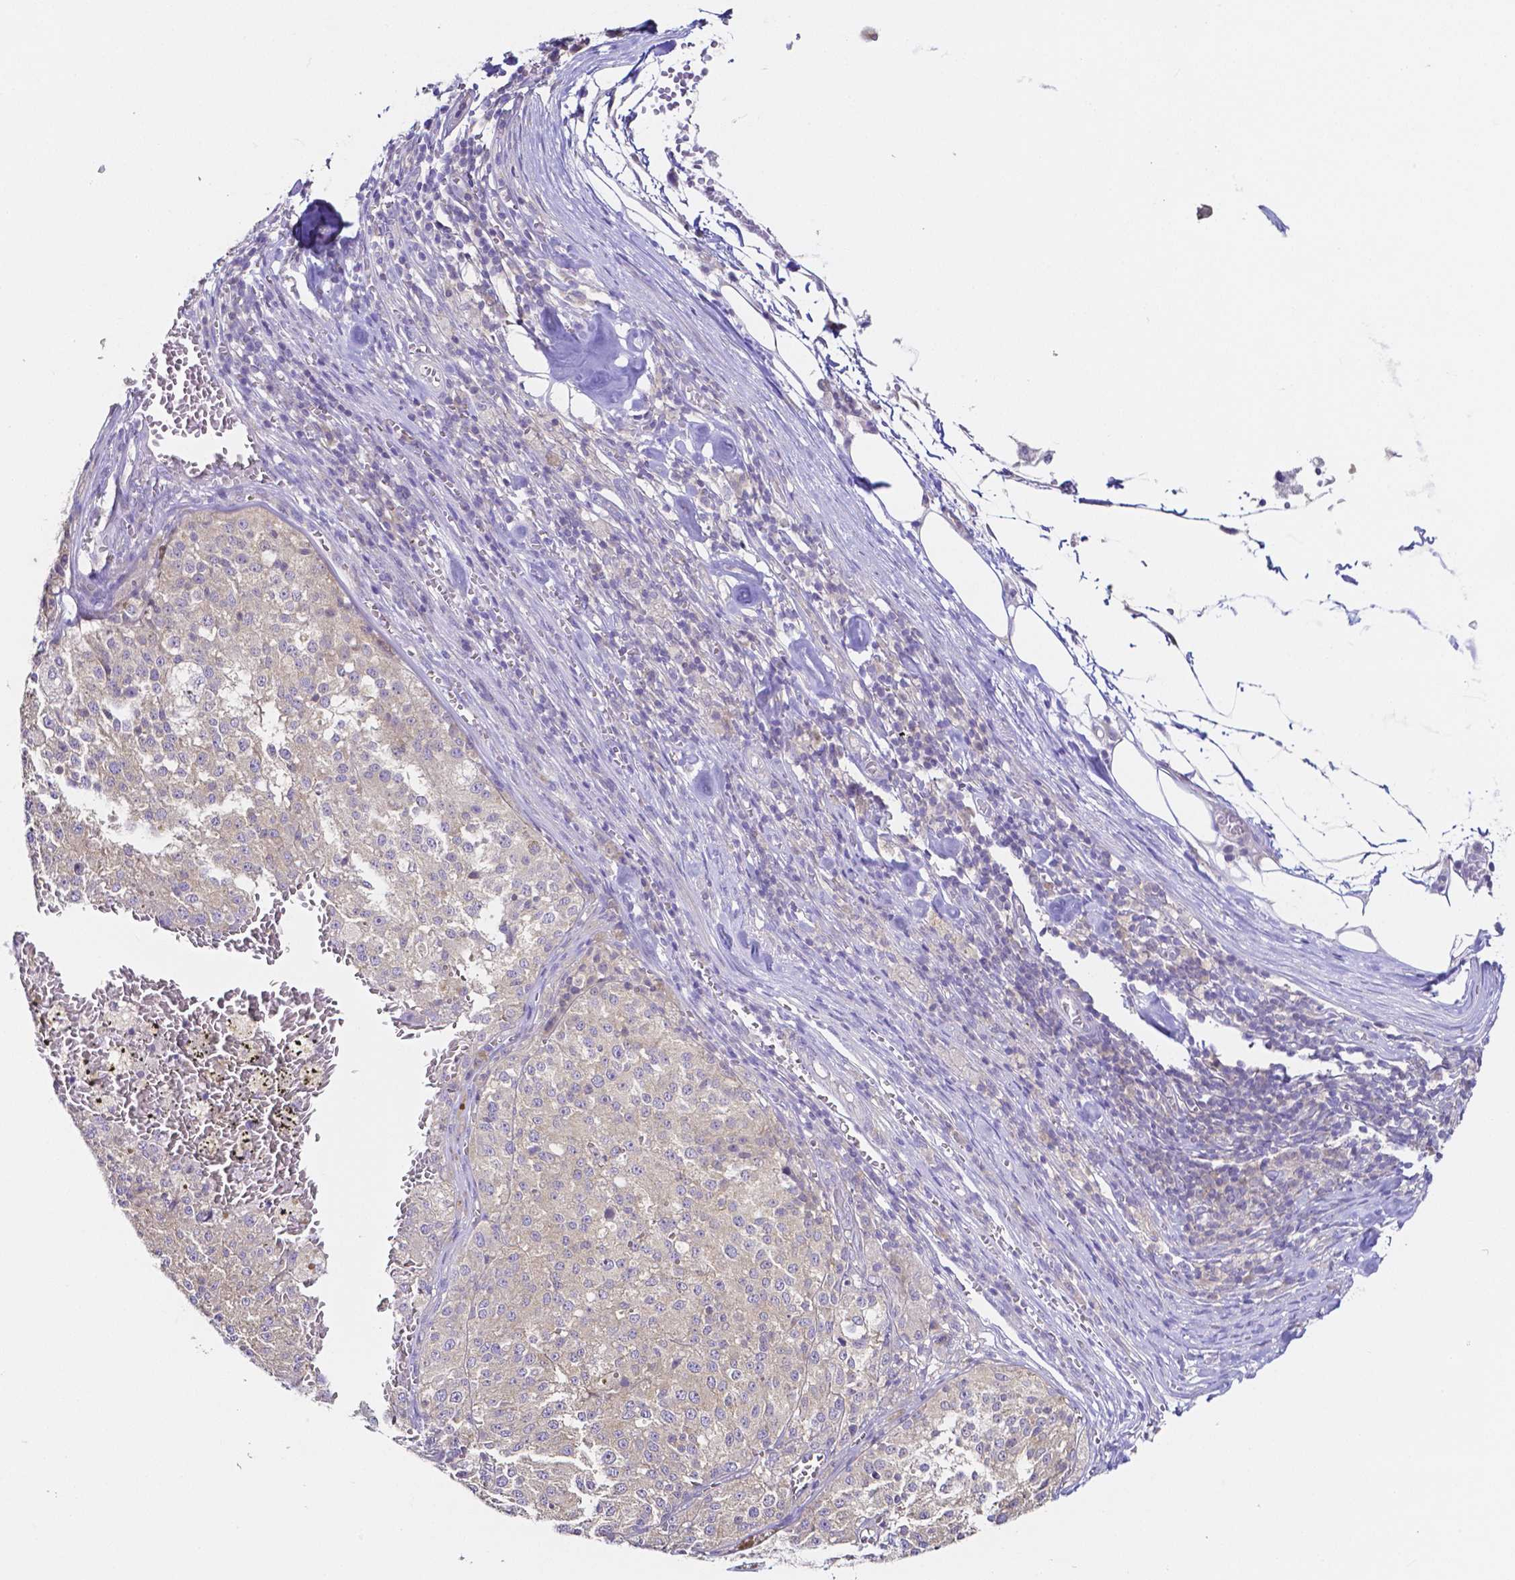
{"staining": {"intensity": "negative", "quantity": "none", "location": "none"}, "tissue": "melanoma", "cell_type": "Tumor cells", "image_type": "cancer", "snomed": [{"axis": "morphology", "description": "Malignant melanoma, Metastatic site"}, {"axis": "topography", "description": "Lymph node"}], "caption": "IHC micrograph of human malignant melanoma (metastatic site) stained for a protein (brown), which exhibits no positivity in tumor cells.", "gene": "PKP3", "patient": {"sex": "female", "age": 64}}